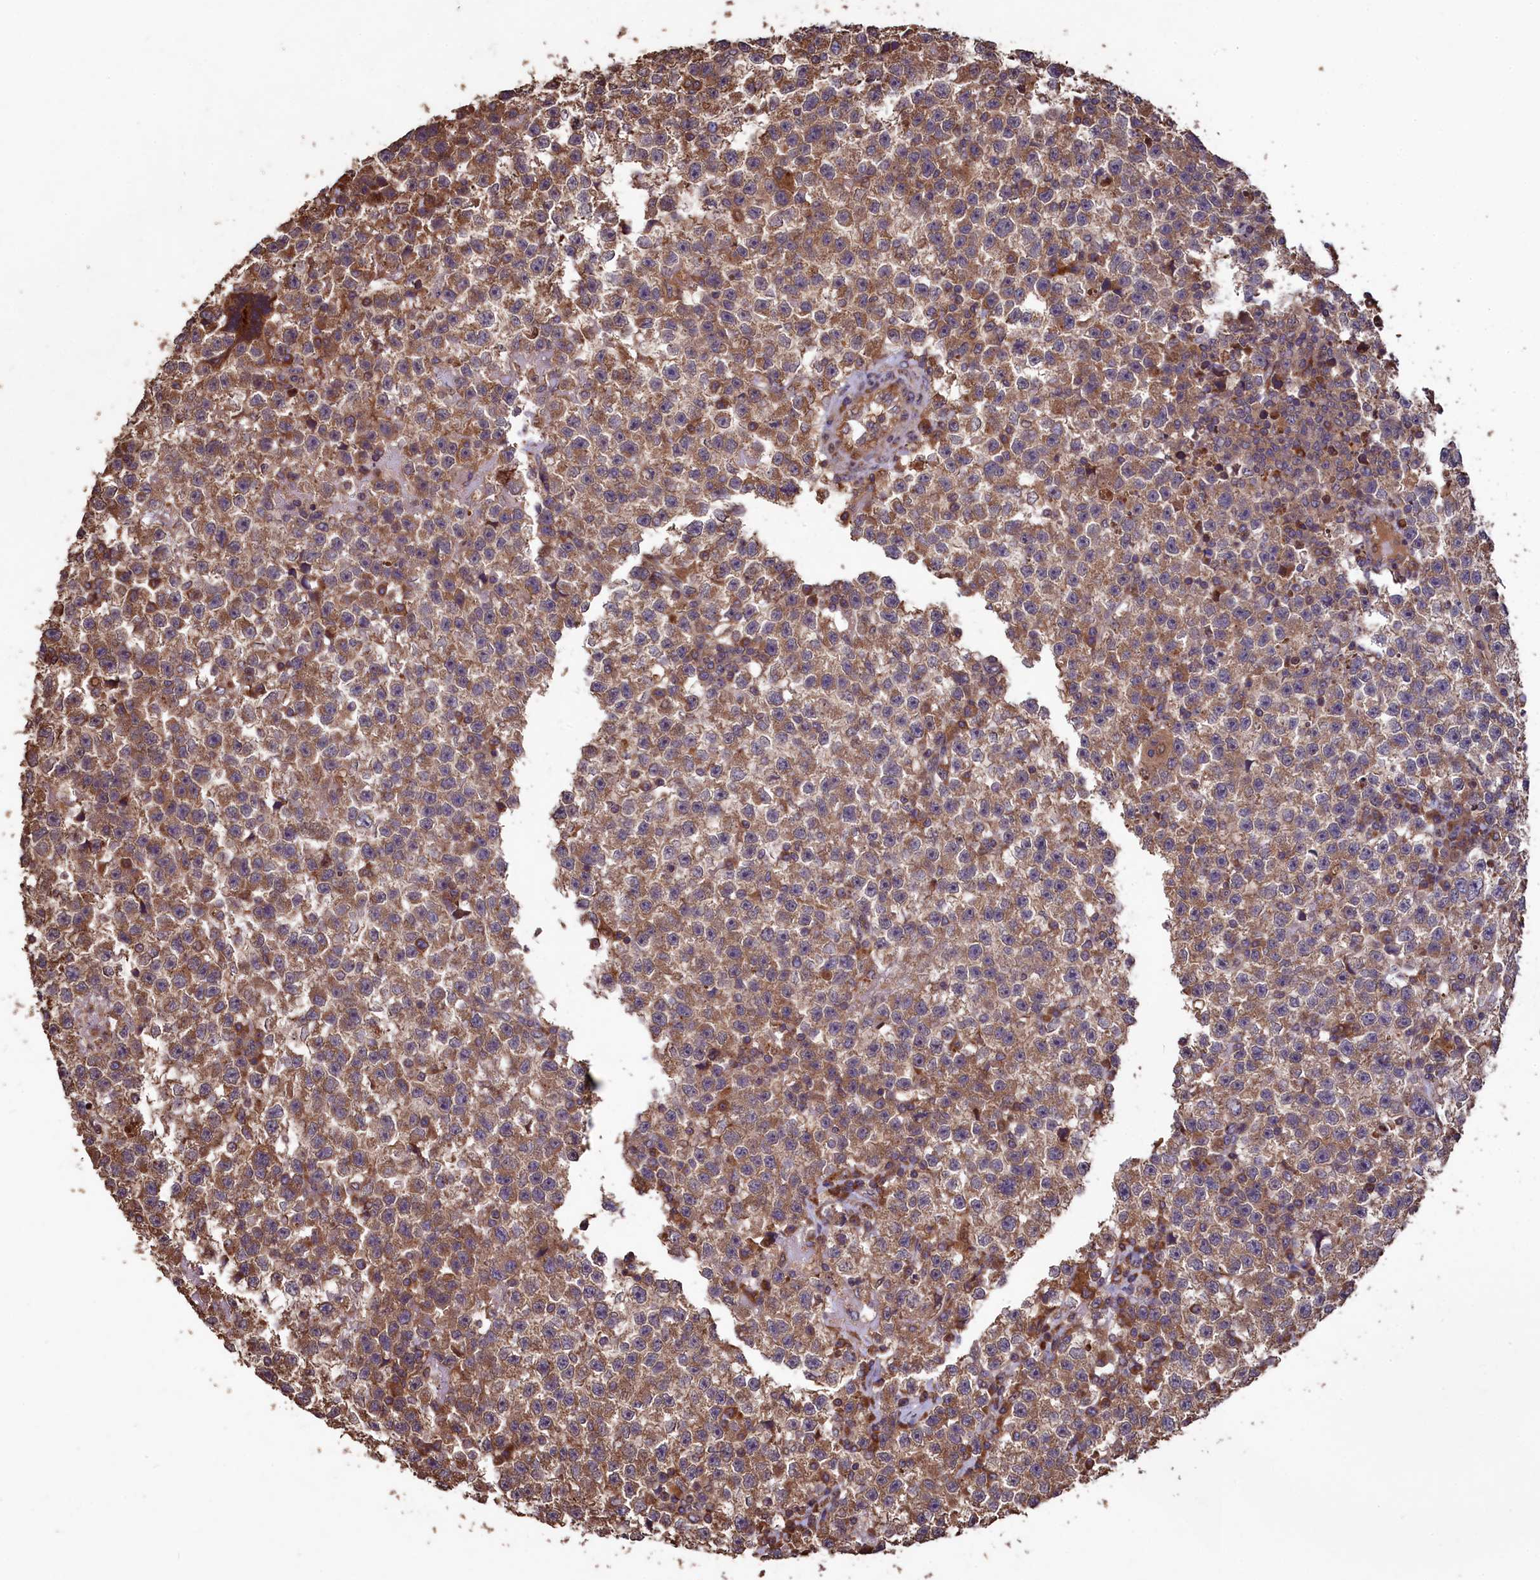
{"staining": {"intensity": "moderate", "quantity": ">75%", "location": "cytoplasmic/membranous"}, "tissue": "testis cancer", "cell_type": "Tumor cells", "image_type": "cancer", "snomed": [{"axis": "morphology", "description": "Seminoma, NOS"}, {"axis": "topography", "description": "Testis"}], "caption": "Immunohistochemical staining of testis seminoma demonstrates medium levels of moderate cytoplasmic/membranous protein positivity in about >75% of tumor cells.", "gene": "TMEM98", "patient": {"sex": "male", "age": 22}}